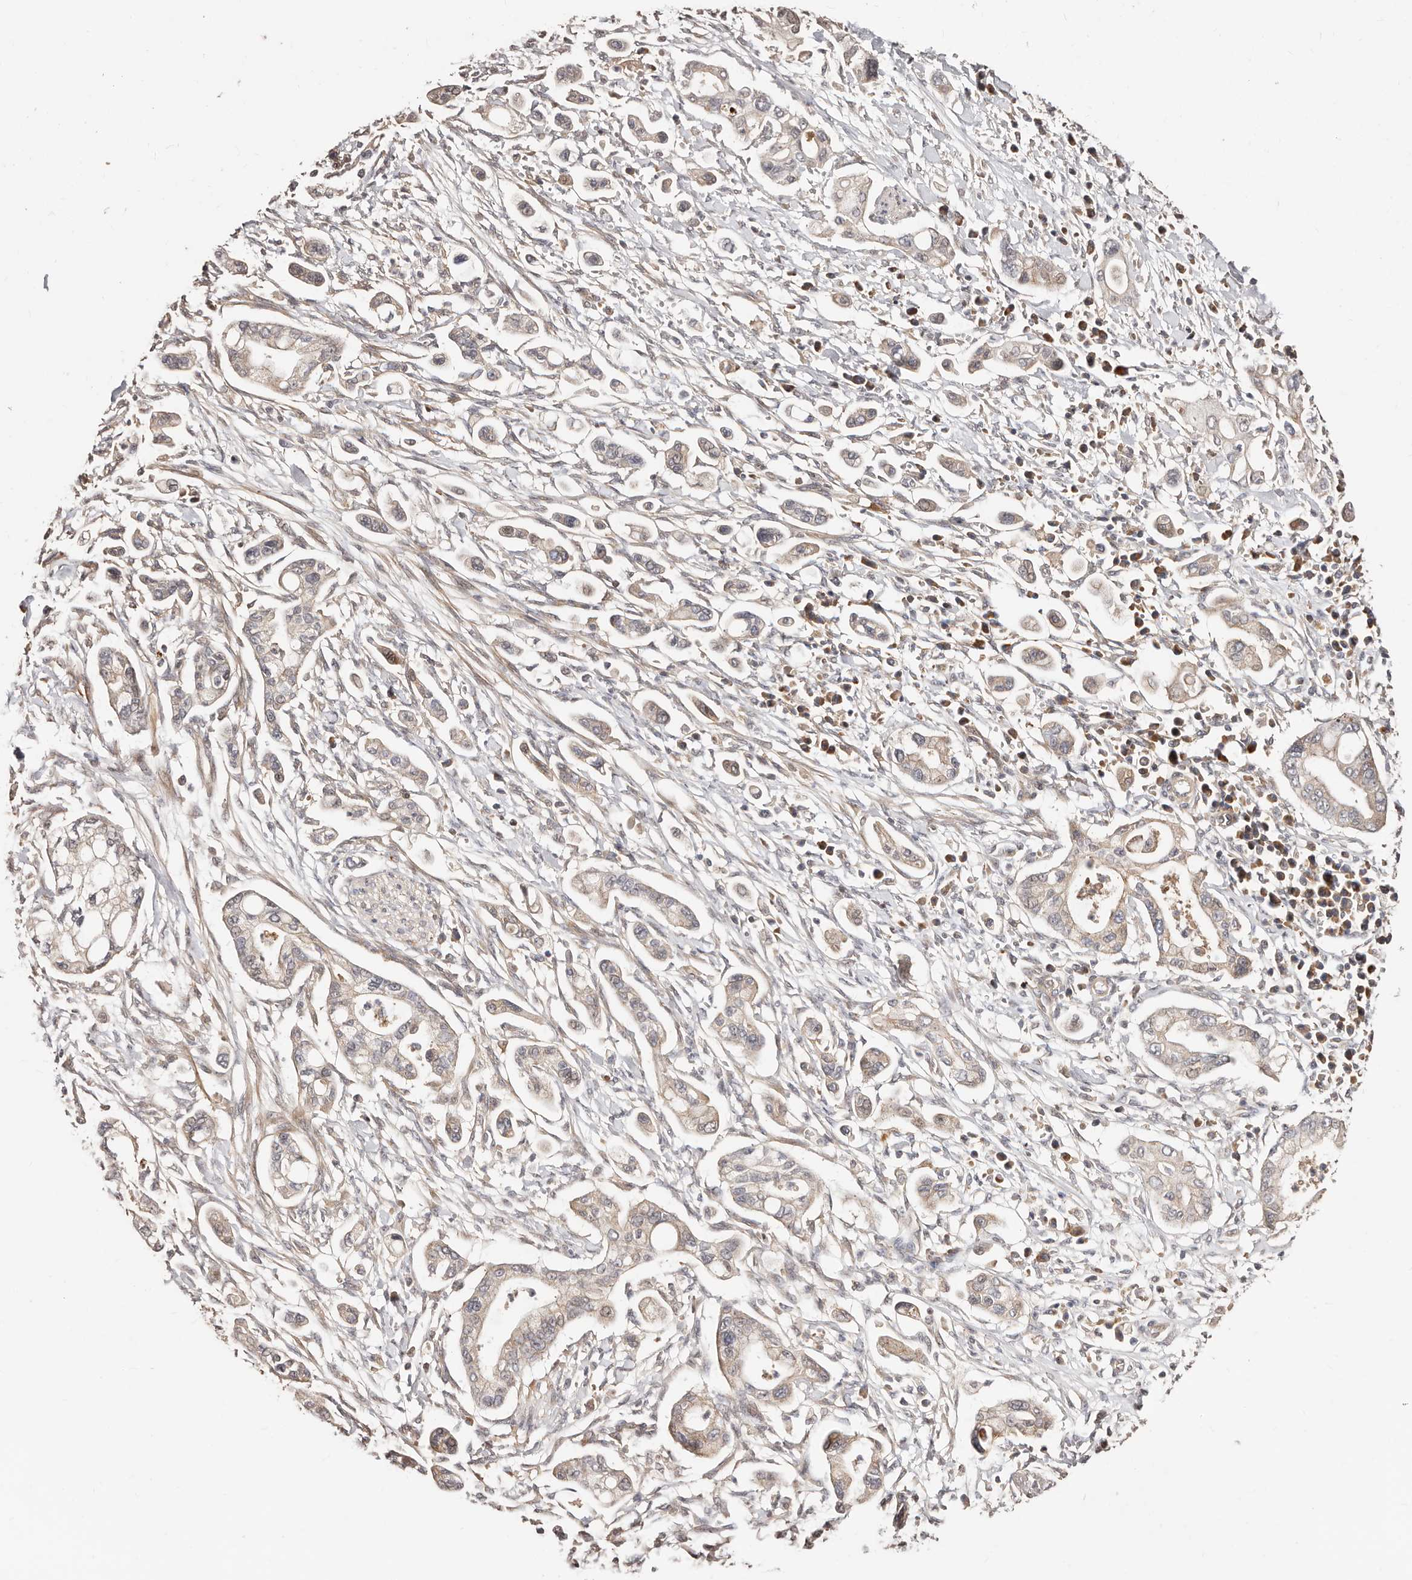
{"staining": {"intensity": "weak", "quantity": "25%-75%", "location": "cytoplasmic/membranous"}, "tissue": "pancreatic cancer", "cell_type": "Tumor cells", "image_type": "cancer", "snomed": [{"axis": "morphology", "description": "Adenocarcinoma, NOS"}, {"axis": "topography", "description": "Pancreas"}], "caption": "High-power microscopy captured an immunohistochemistry micrograph of adenocarcinoma (pancreatic), revealing weak cytoplasmic/membranous staining in about 25%-75% of tumor cells. The staining was performed using DAB (3,3'-diaminobenzidine) to visualize the protein expression in brown, while the nuclei were stained in blue with hematoxylin (Magnification: 20x).", "gene": "APOL6", "patient": {"sex": "male", "age": 68}}